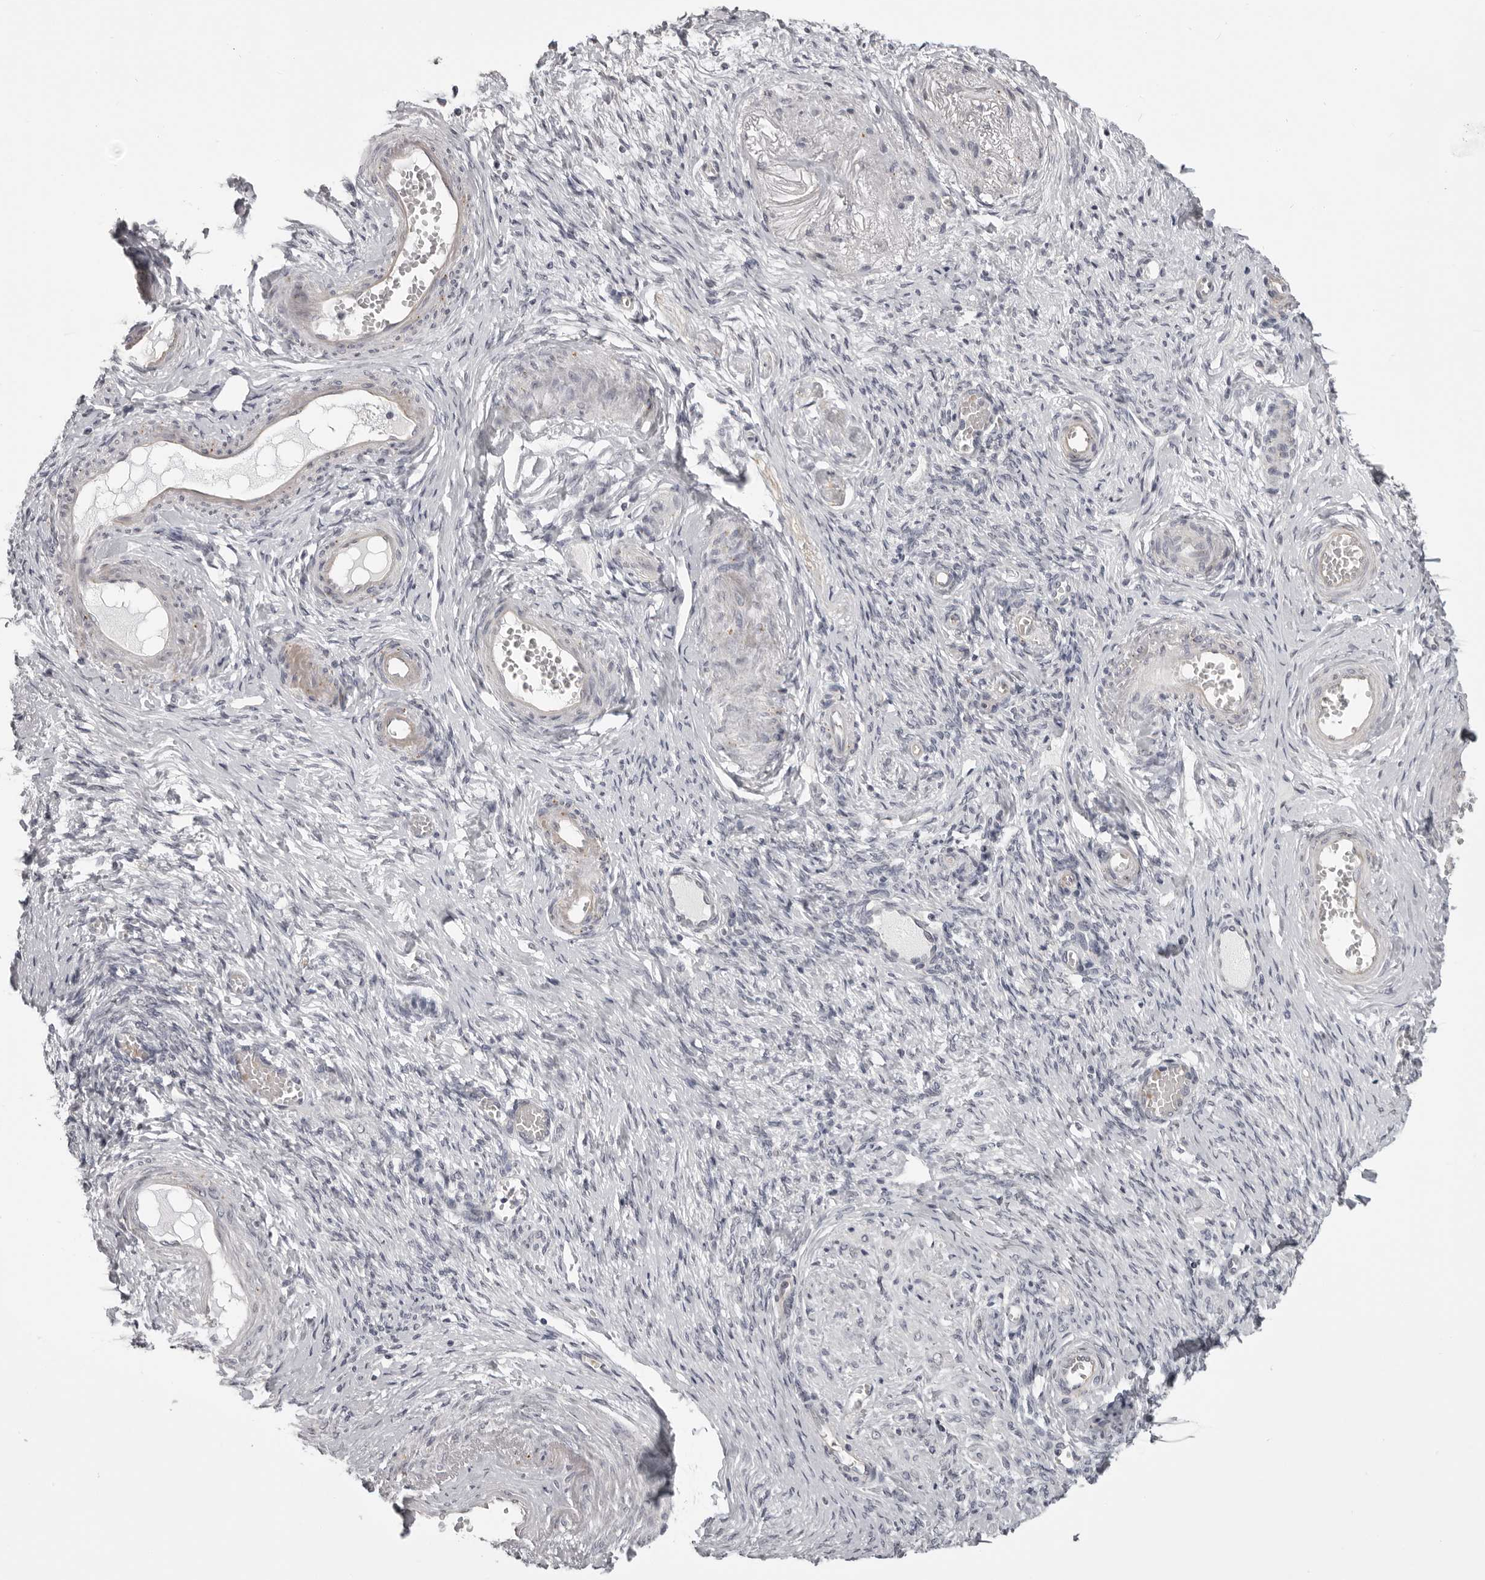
{"staining": {"intensity": "negative", "quantity": "none", "location": "none"}, "tissue": "adipose tissue", "cell_type": "Adipocytes", "image_type": "normal", "snomed": [{"axis": "morphology", "description": "Normal tissue, NOS"}, {"axis": "topography", "description": "Vascular tissue"}, {"axis": "topography", "description": "Fallopian tube"}, {"axis": "topography", "description": "Ovary"}], "caption": "DAB immunohistochemical staining of normal adipose tissue demonstrates no significant expression in adipocytes.", "gene": "EPHA10", "patient": {"sex": "female", "age": 67}}